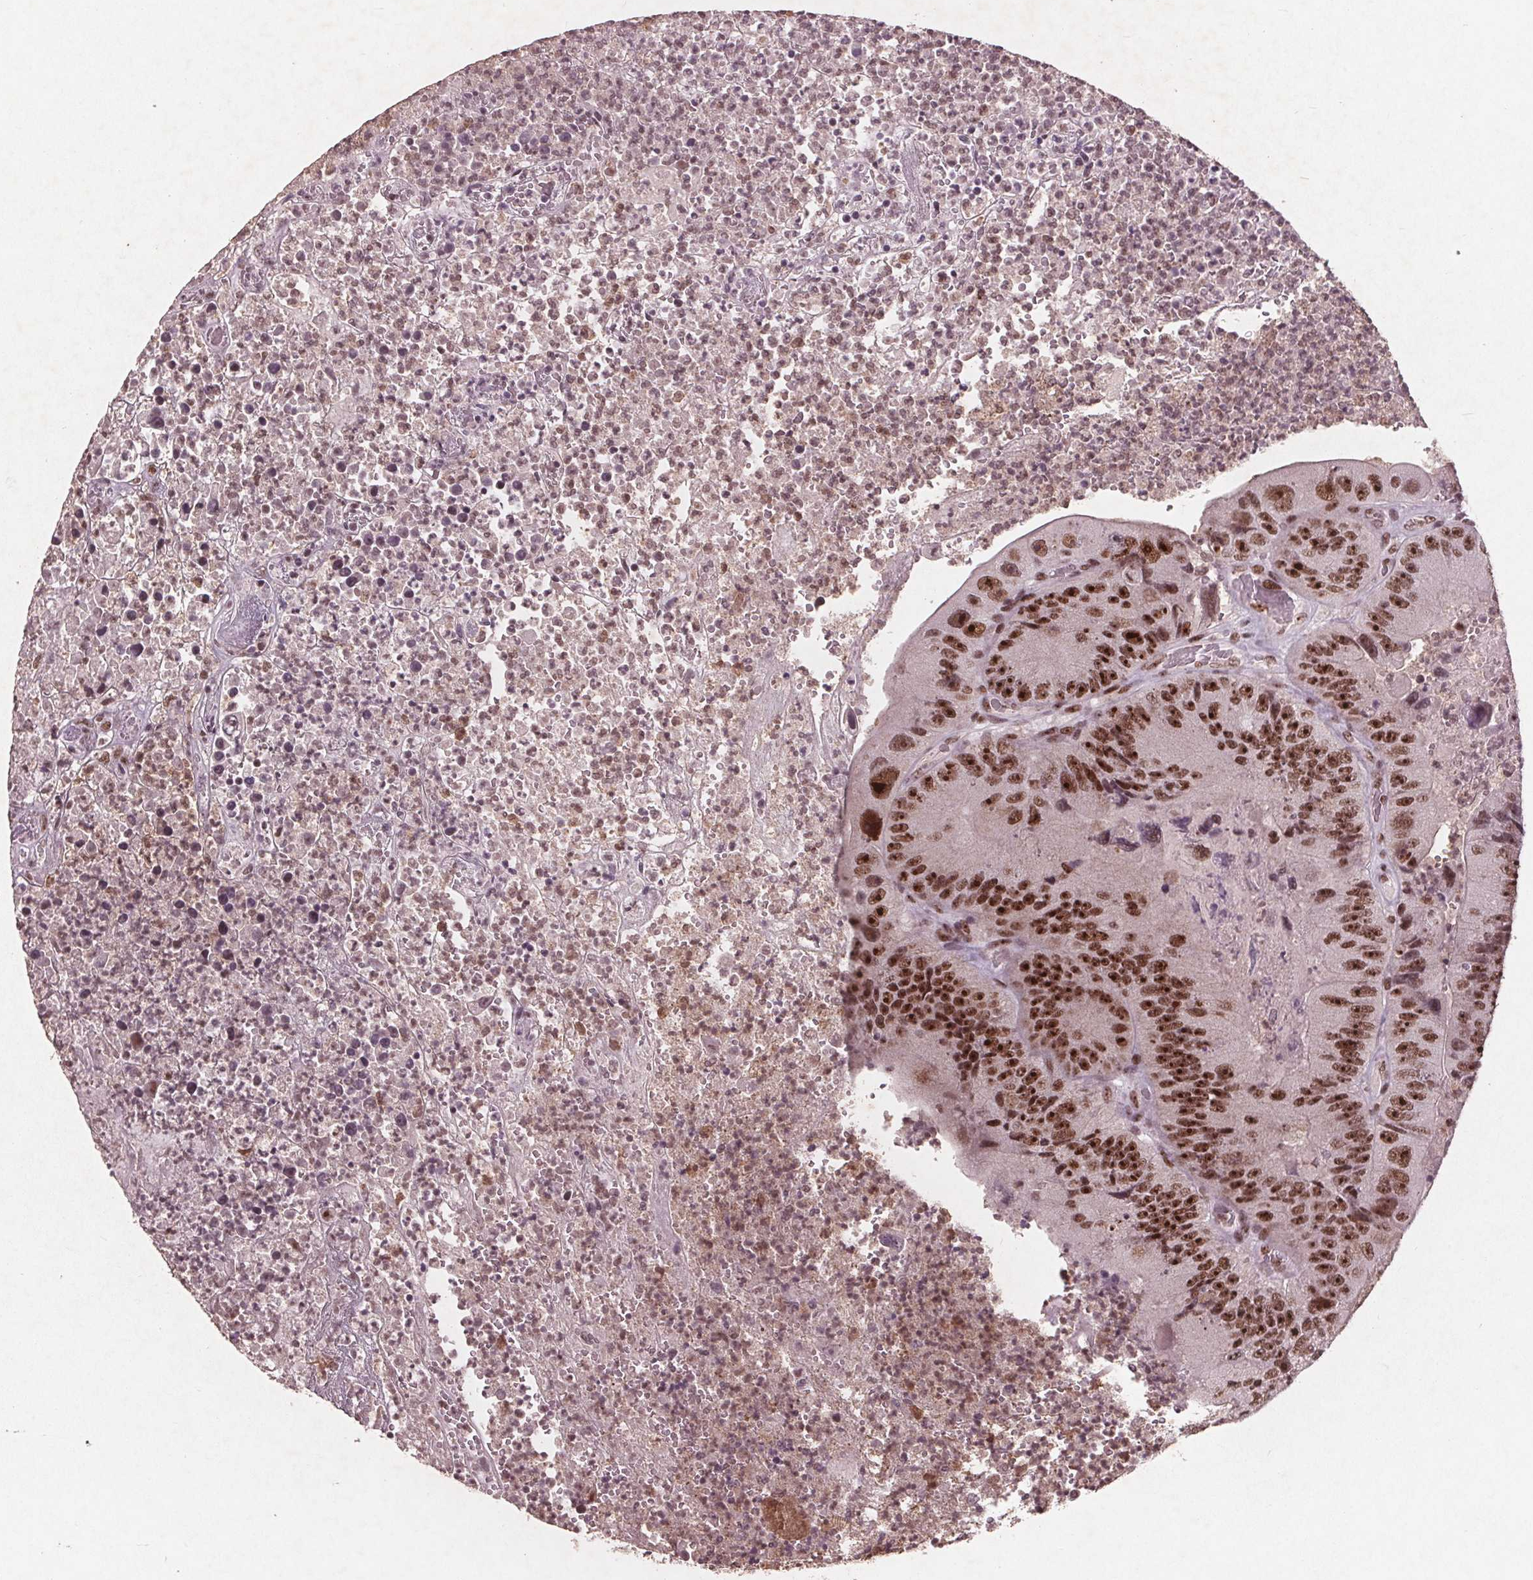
{"staining": {"intensity": "moderate", "quantity": ">75%", "location": "nuclear"}, "tissue": "colorectal cancer", "cell_type": "Tumor cells", "image_type": "cancer", "snomed": [{"axis": "morphology", "description": "Adenocarcinoma, NOS"}, {"axis": "topography", "description": "Colon"}], "caption": "The immunohistochemical stain labels moderate nuclear staining in tumor cells of colorectal cancer (adenocarcinoma) tissue. (IHC, brightfield microscopy, high magnification).", "gene": "RPS6KA2", "patient": {"sex": "female", "age": 86}}